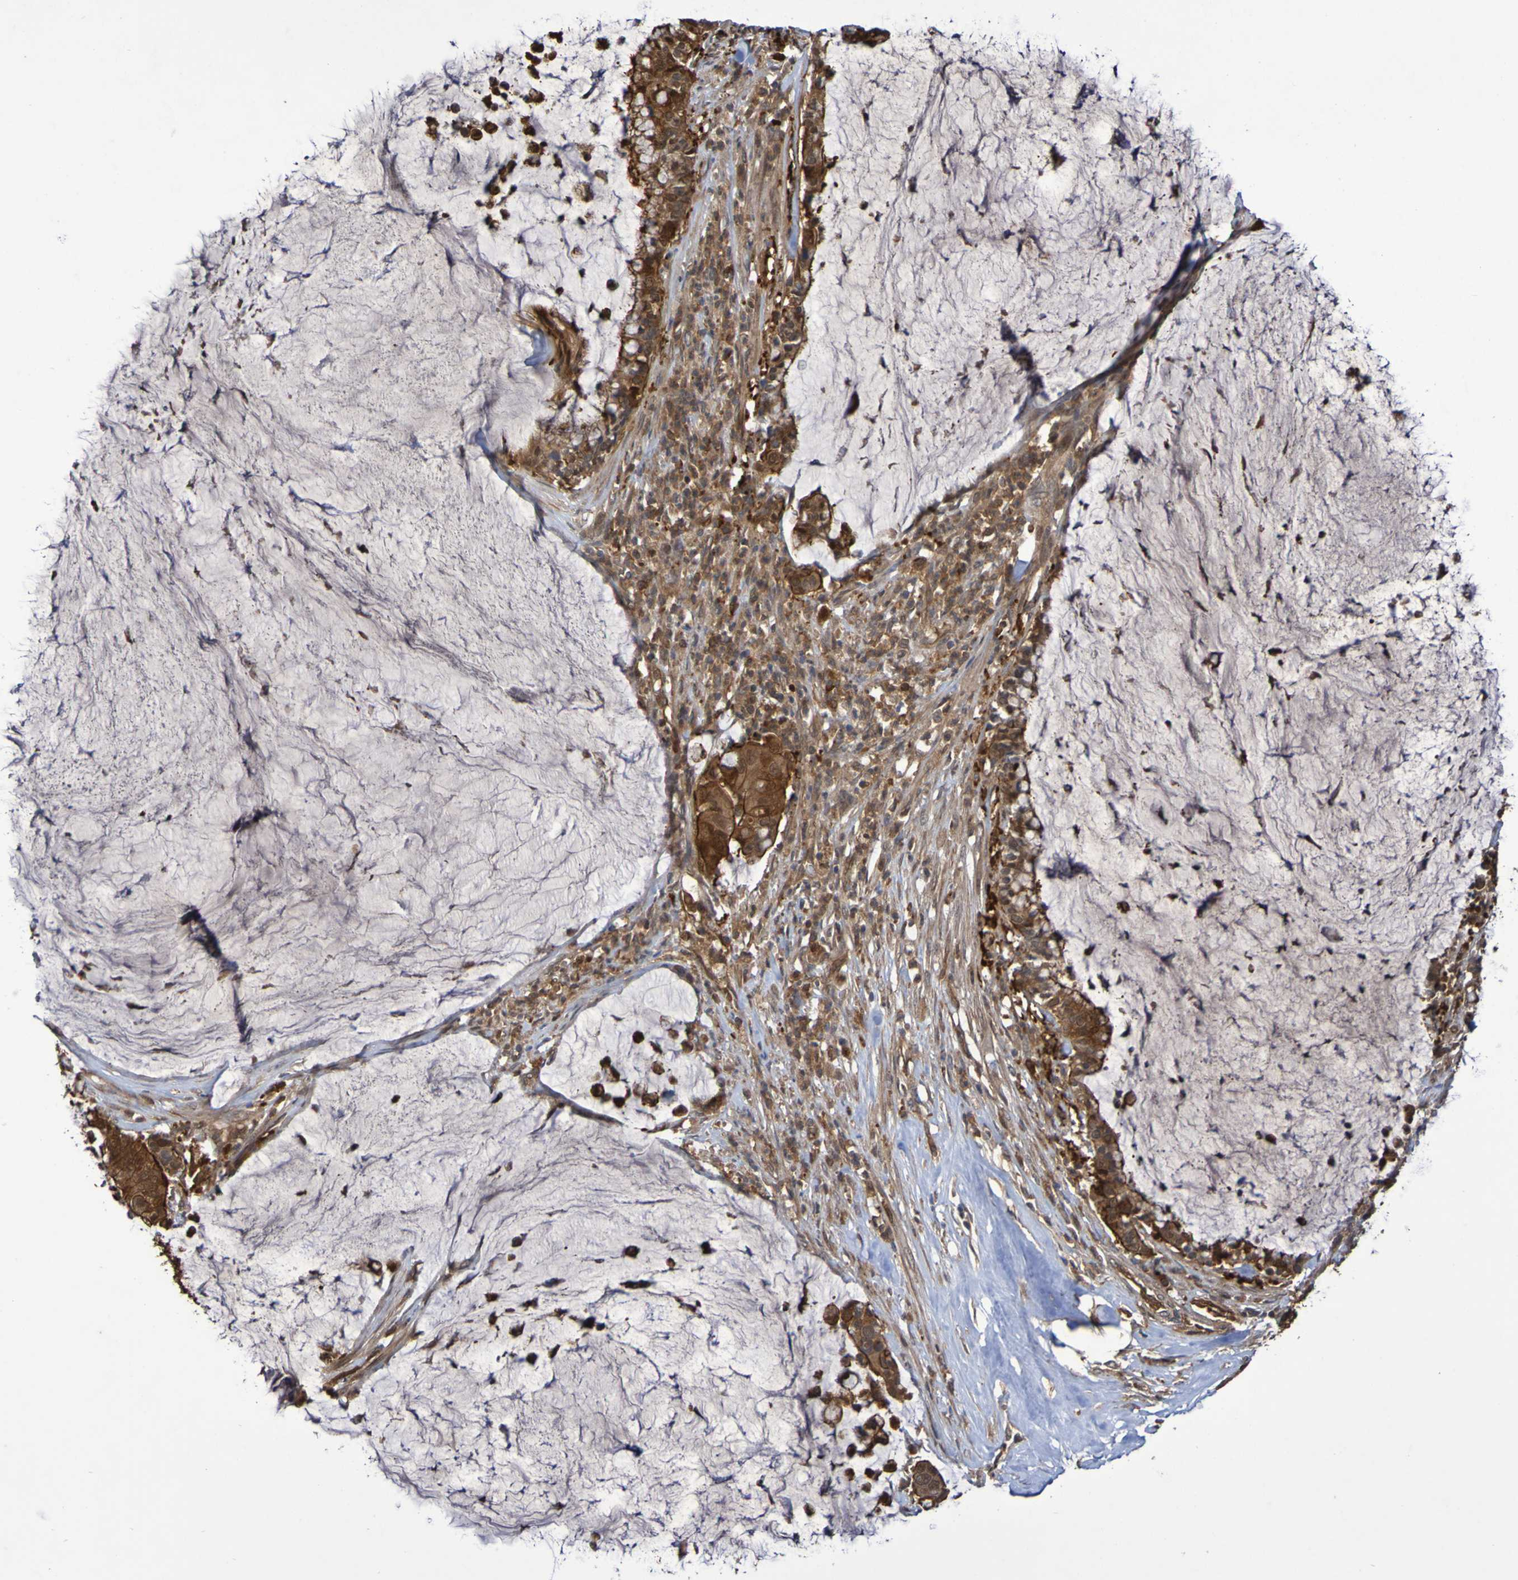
{"staining": {"intensity": "strong", "quantity": ">75%", "location": "cytoplasmic/membranous,nuclear"}, "tissue": "pancreatic cancer", "cell_type": "Tumor cells", "image_type": "cancer", "snomed": [{"axis": "morphology", "description": "Adenocarcinoma, NOS"}, {"axis": "topography", "description": "Pancreas"}], "caption": "Strong cytoplasmic/membranous and nuclear expression for a protein is present in about >75% of tumor cells of pancreatic cancer (adenocarcinoma) using IHC.", "gene": "SERPINB6", "patient": {"sex": "male", "age": 41}}